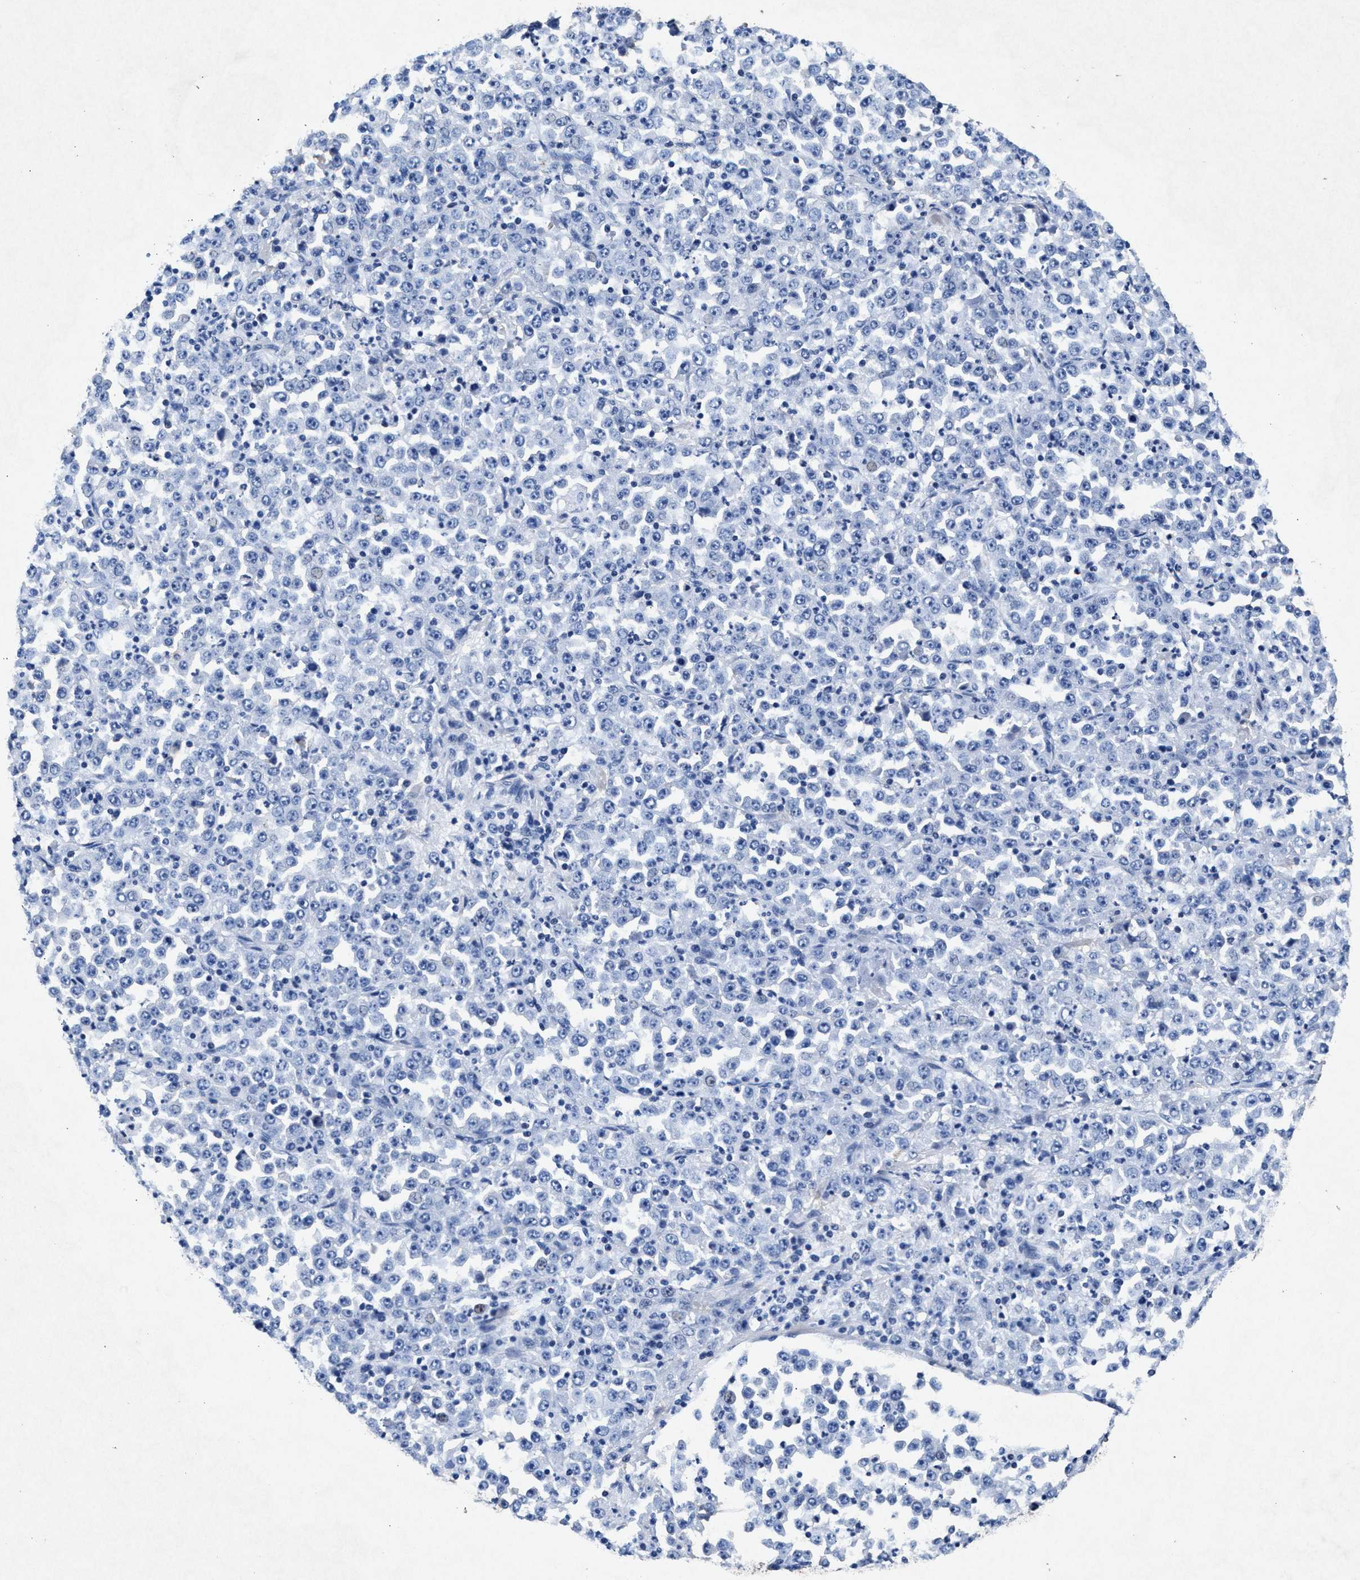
{"staining": {"intensity": "negative", "quantity": "none", "location": "none"}, "tissue": "stomach cancer", "cell_type": "Tumor cells", "image_type": "cancer", "snomed": [{"axis": "morphology", "description": "Normal tissue, NOS"}, {"axis": "morphology", "description": "Adenocarcinoma, NOS"}, {"axis": "topography", "description": "Stomach, upper"}, {"axis": "topography", "description": "Stomach"}], "caption": "This is an IHC micrograph of stomach adenocarcinoma. There is no positivity in tumor cells.", "gene": "MAP6", "patient": {"sex": "male", "age": 59}}